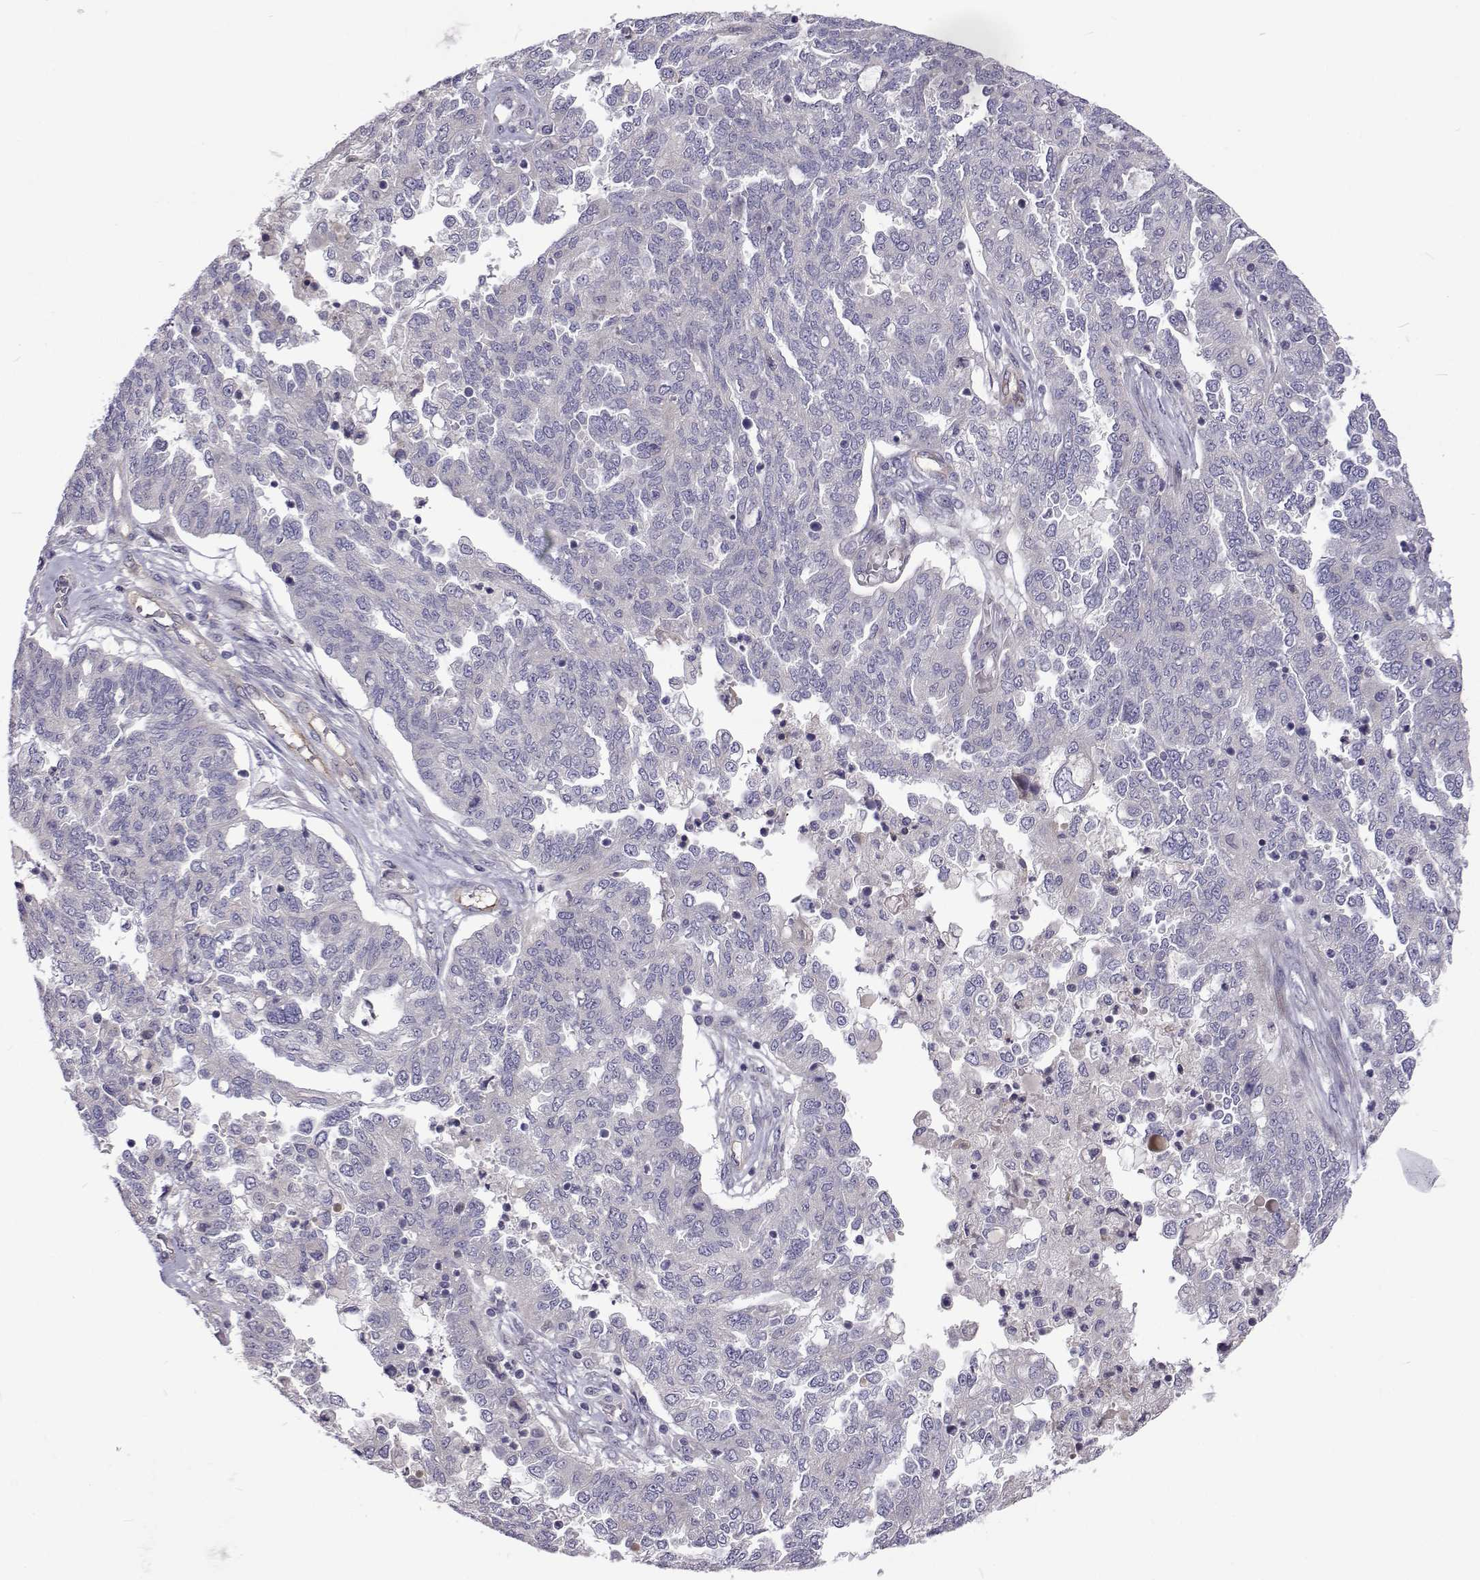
{"staining": {"intensity": "negative", "quantity": "none", "location": "none"}, "tissue": "ovarian cancer", "cell_type": "Tumor cells", "image_type": "cancer", "snomed": [{"axis": "morphology", "description": "Cystadenocarcinoma, serous, NOS"}, {"axis": "topography", "description": "Ovary"}], "caption": "DAB immunohistochemical staining of human ovarian serous cystadenocarcinoma displays no significant positivity in tumor cells.", "gene": "NPR3", "patient": {"sex": "female", "age": 67}}